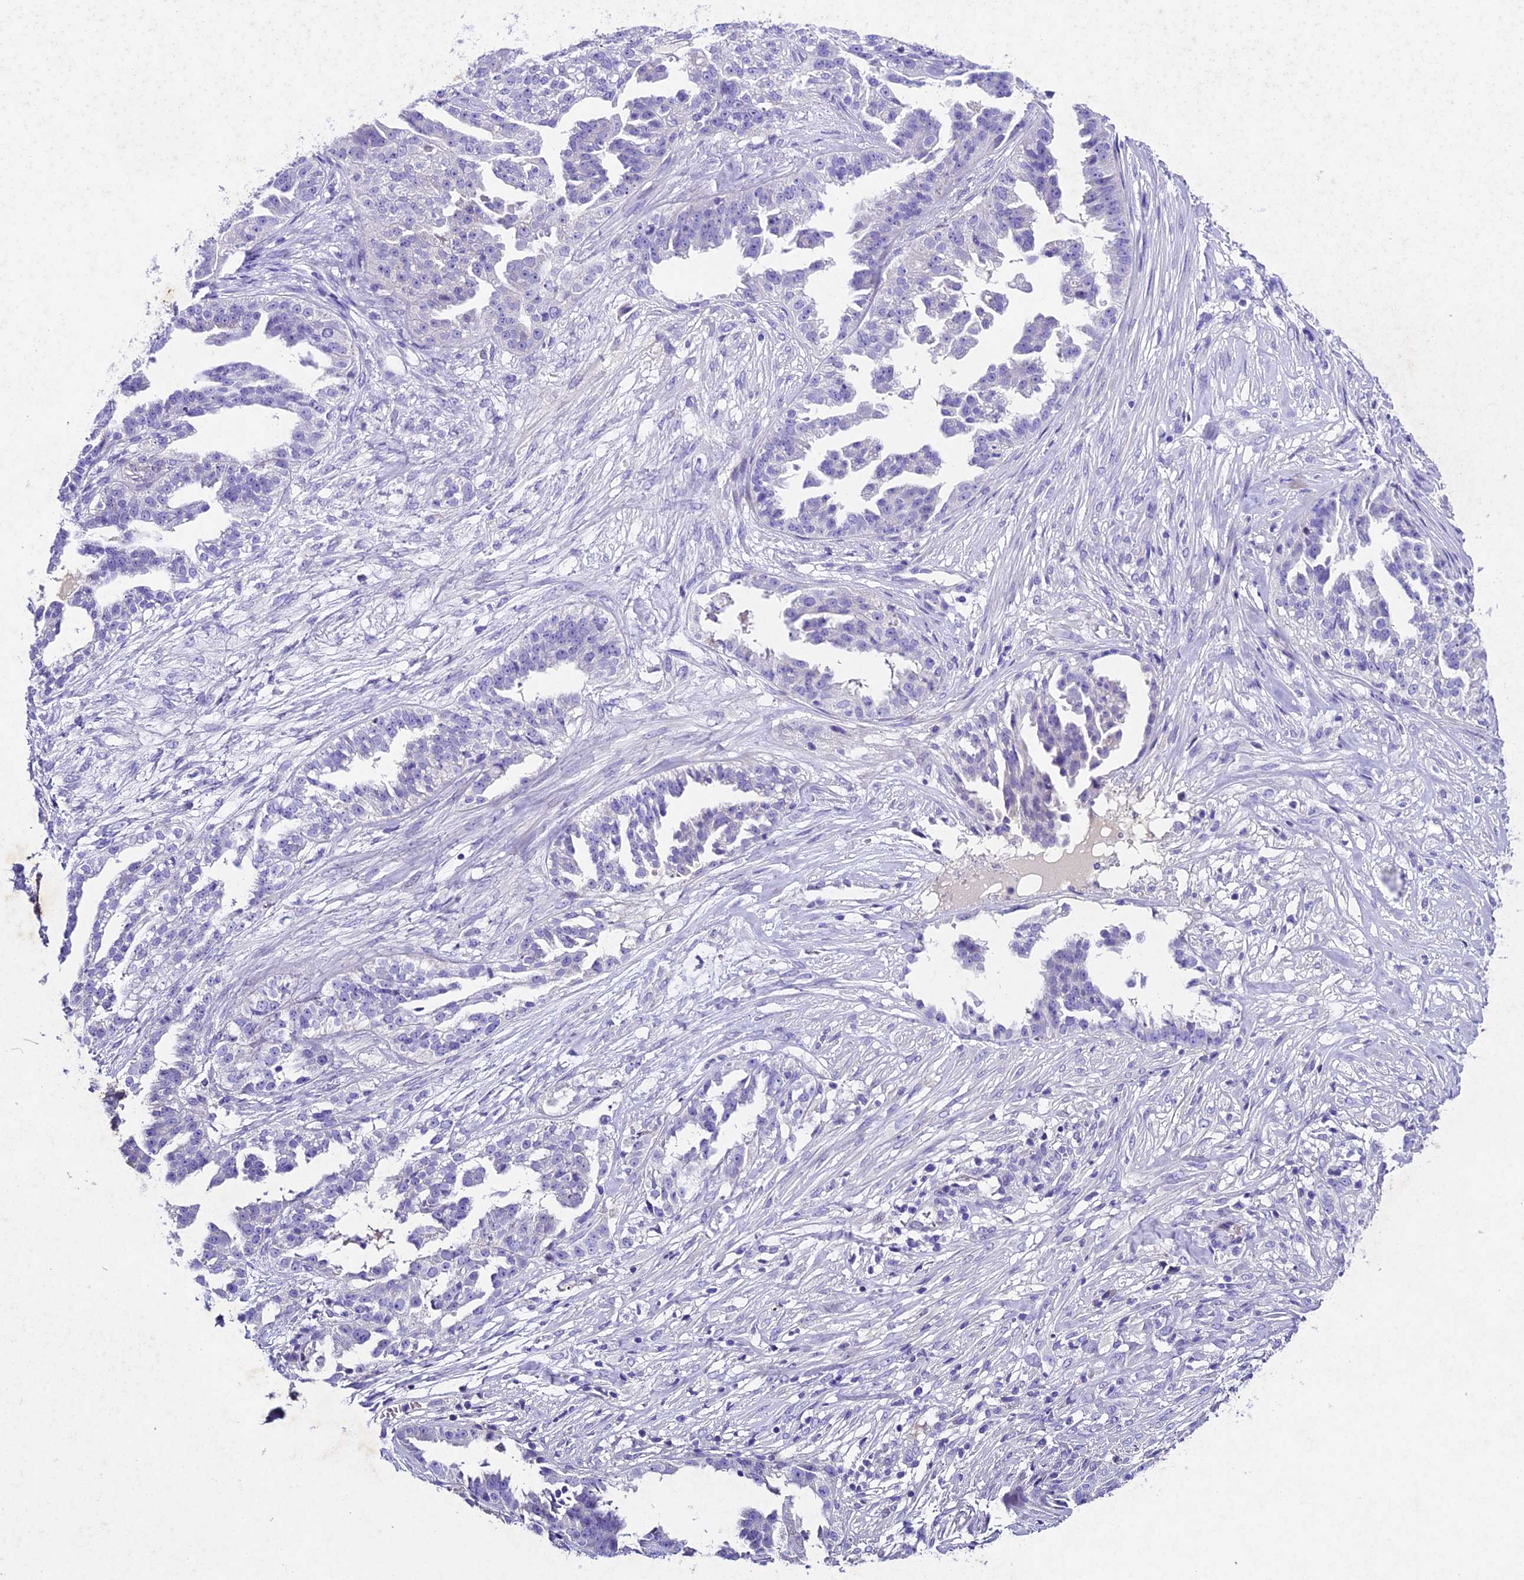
{"staining": {"intensity": "negative", "quantity": "none", "location": "none"}, "tissue": "ovarian cancer", "cell_type": "Tumor cells", "image_type": "cancer", "snomed": [{"axis": "morphology", "description": "Cystadenocarcinoma, serous, NOS"}, {"axis": "topography", "description": "Ovary"}], "caption": "IHC micrograph of ovarian serous cystadenocarcinoma stained for a protein (brown), which shows no positivity in tumor cells.", "gene": "IFT140", "patient": {"sex": "female", "age": 58}}